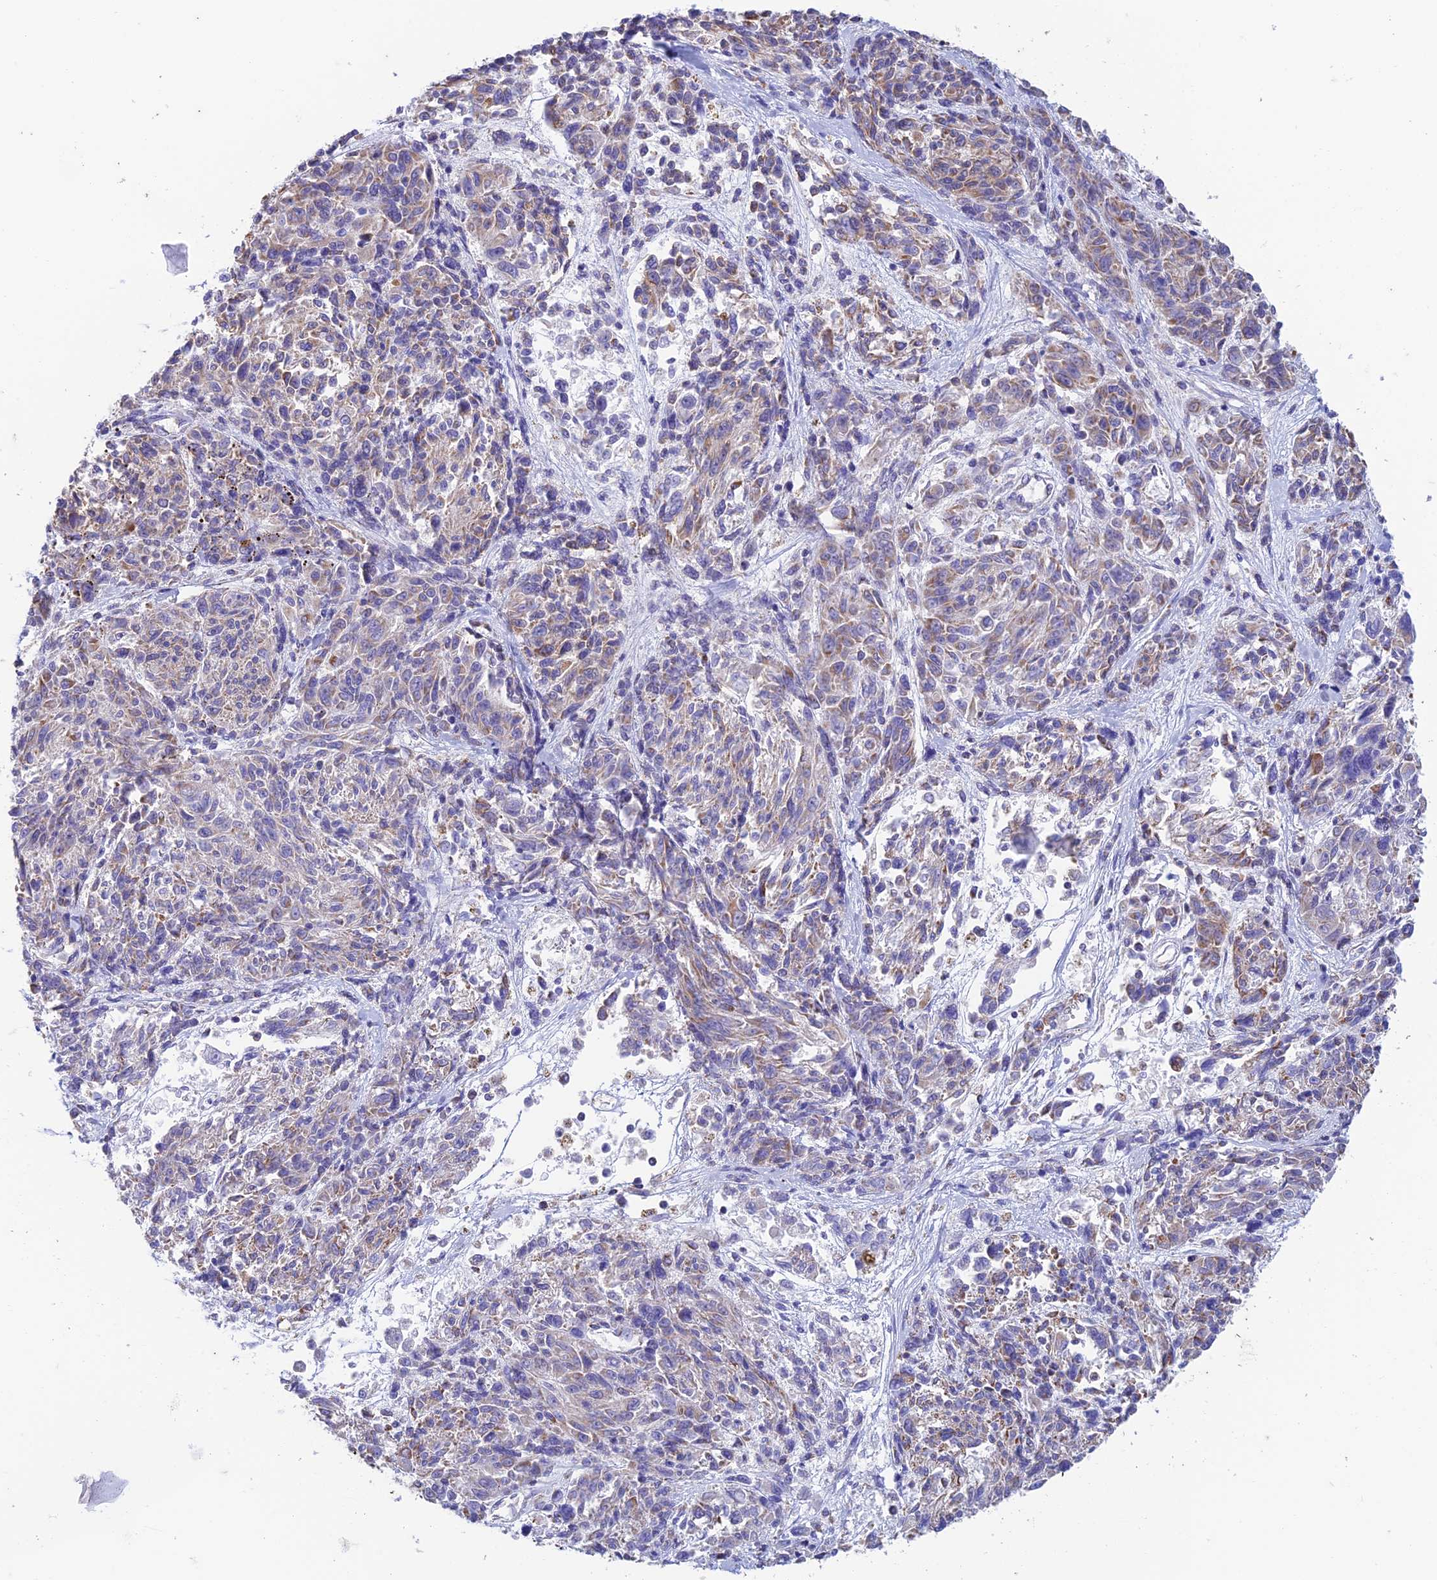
{"staining": {"intensity": "weak", "quantity": "25%-75%", "location": "cytoplasmic/membranous"}, "tissue": "melanoma", "cell_type": "Tumor cells", "image_type": "cancer", "snomed": [{"axis": "morphology", "description": "Malignant melanoma, NOS"}, {"axis": "topography", "description": "Skin"}], "caption": "Immunohistochemical staining of malignant melanoma displays low levels of weak cytoplasmic/membranous protein expression in approximately 25%-75% of tumor cells. (DAB = brown stain, brightfield microscopy at high magnification).", "gene": "ZNF181", "patient": {"sex": "male", "age": 53}}